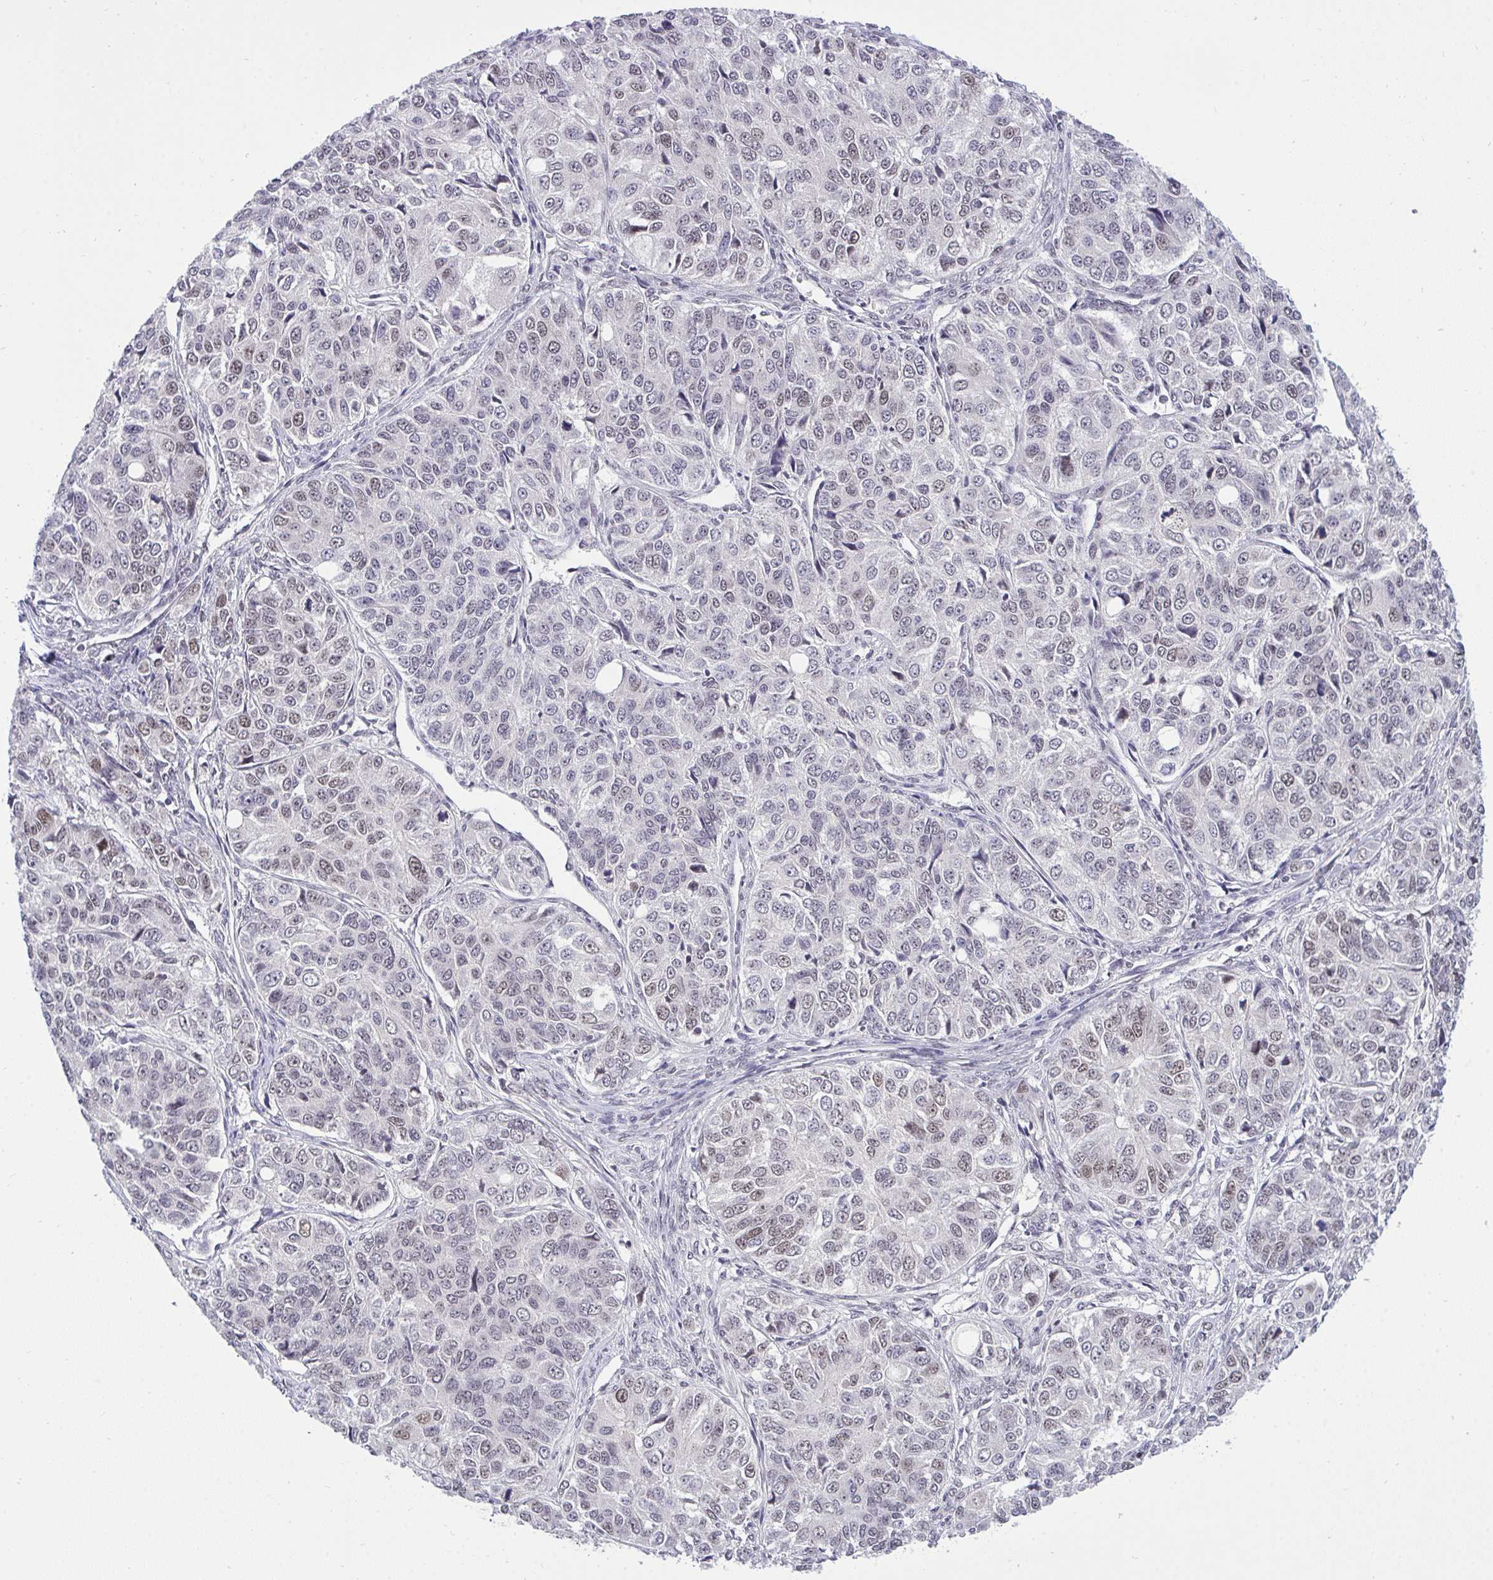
{"staining": {"intensity": "weak", "quantity": "<25%", "location": "nuclear"}, "tissue": "ovarian cancer", "cell_type": "Tumor cells", "image_type": "cancer", "snomed": [{"axis": "morphology", "description": "Carcinoma, endometroid"}, {"axis": "topography", "description": "Ovary"}], "caption": "DAB (3,3'-diaminobenzidine) immunohistochemical staining of ovarian cancer reveals no significant positivity in tumor cells.", "gene": "RFC4", "patient": {"sex": "female", "age": 51}}